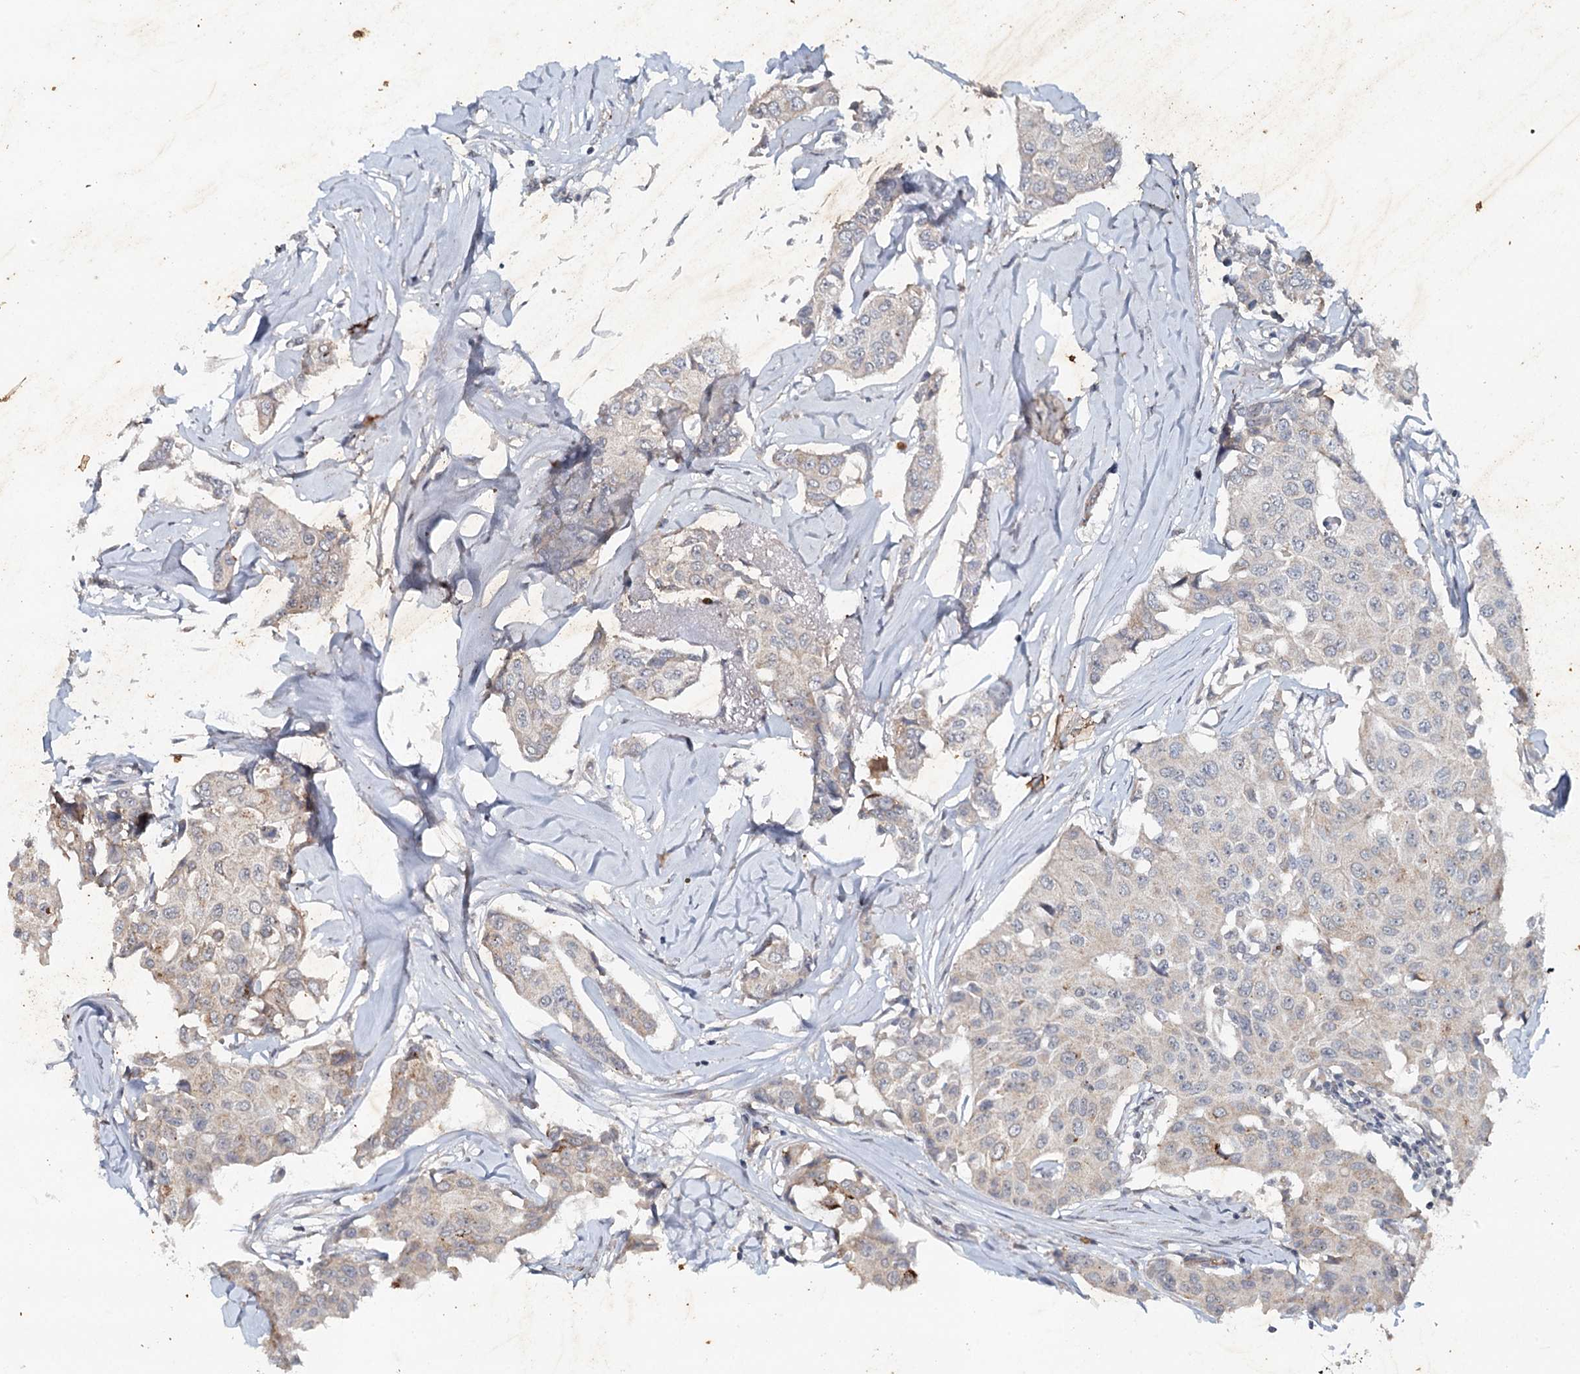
{"staining": {"intensity": "weak", "quantity": "25%-75%", "location": "cytoplasmic/membranous"}, "tissue": "breast cancer", "cell_type": "Tumor cells", "image_type": "cancer", "snomed": [{"axis": "morphology", "description": "Duct carcinoma"}, {"axis": "topography", "description": "Breast"}], "caption": "The immunohistochemical stain shows weak cytoplasmic/membranous positivity in tumor cells of breast cancer tissue.", "gene": "SYNPO", "patient": {"sex": "female", "age": 80}}